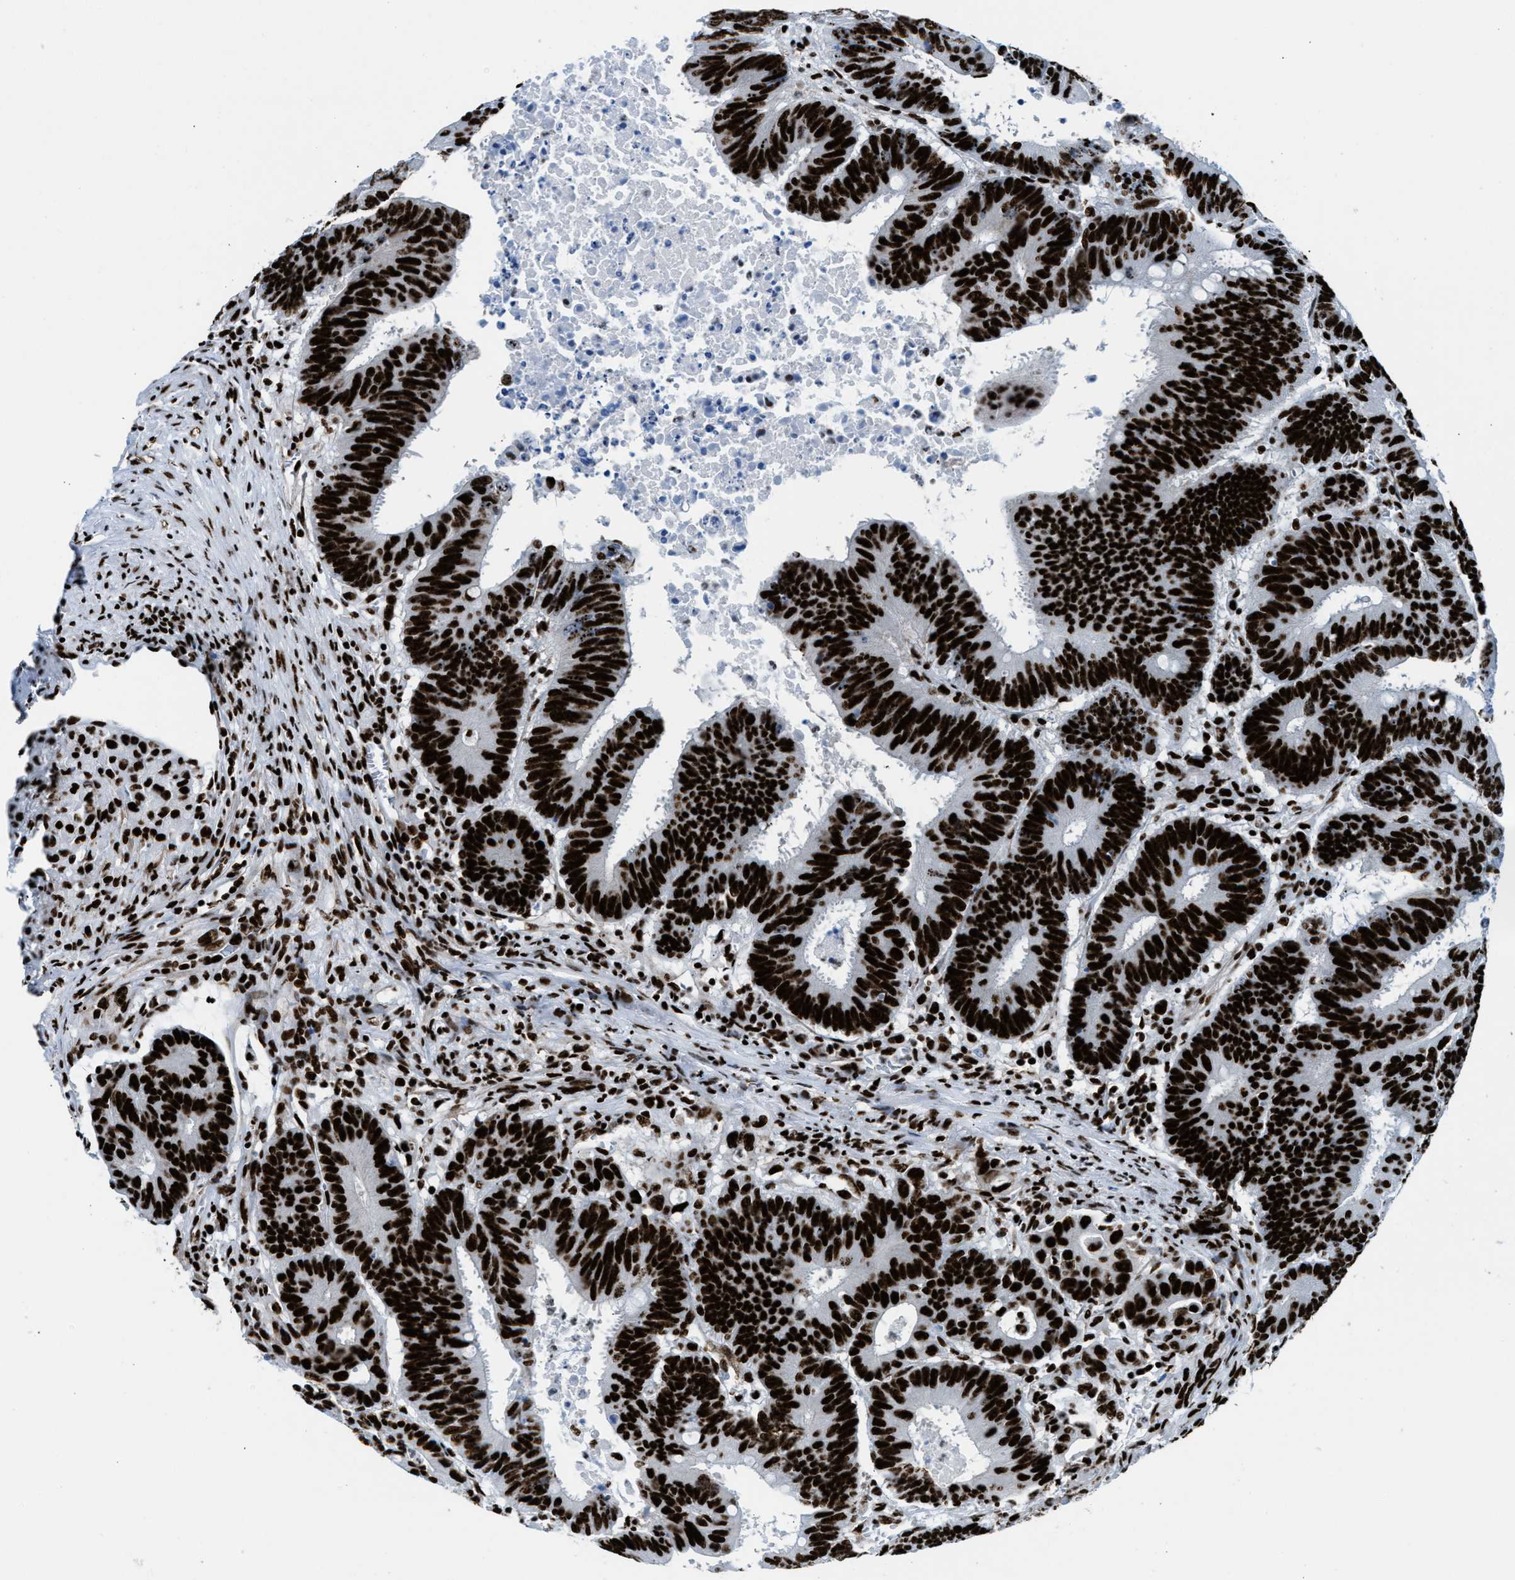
{"staining": {"intensity": "strong", "quantity": ">75%", "location": "nuclear"}, "tissue": "colorectal cancer", "cell_type": "Tumor cells", "image_type": "cancer", "snomed": [{"axis": "morphology", "description": "Adenocarcinoma, NOS"}, {"axis": "topography", "description": "Colon"}], "caption": "A micrograph of colorectal cancer stained for a protein shows strong nuclear brown staining in tumor cells. The staining was performed using DAB, with brown indicating positive protein expression. Nuclei are stained blue with hematoxylin.", "gene": "NONO", "patient": {"sex": "male", "age": 45}}